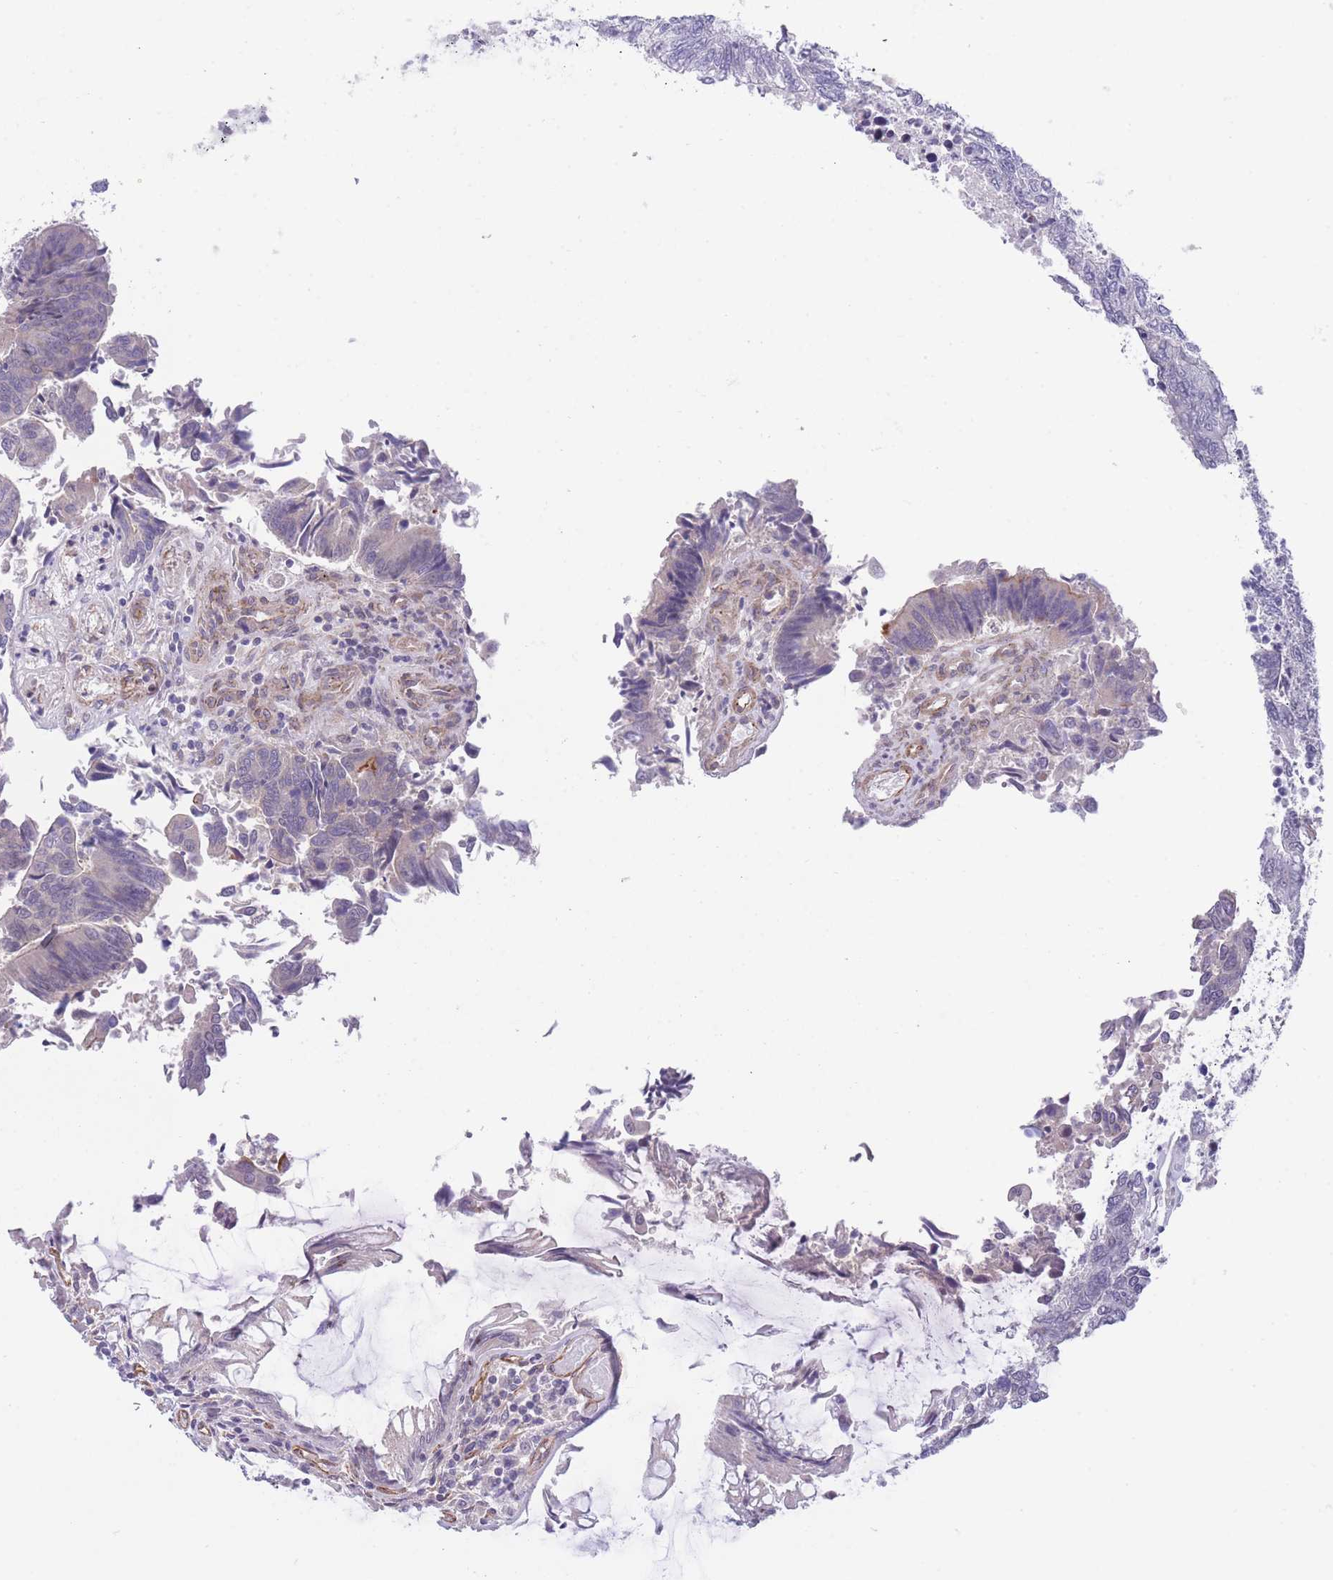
{"staining": {"intensity": "negative", "quantity": "none", "location": "none"}, "tissue": "colorectal cancer", "cell_type": "Tumor cells", "image_type": "cancer", "snomed": [{"axis": "morphology", "description": "Adenocarcinoma, NOS"}, {"axis": "topography", "description": "Colon"}], "caption": "Immunohistochemistry micrograph of colorectal cancer (adenocarcinoma) stained for a protein (brown), which reveals no expression in tumor cells. (DAB immunohistochemistry with hematoxylin counter stain).", "gene": "QTRT1", "patient": {"sex": "female", "age": 67}}